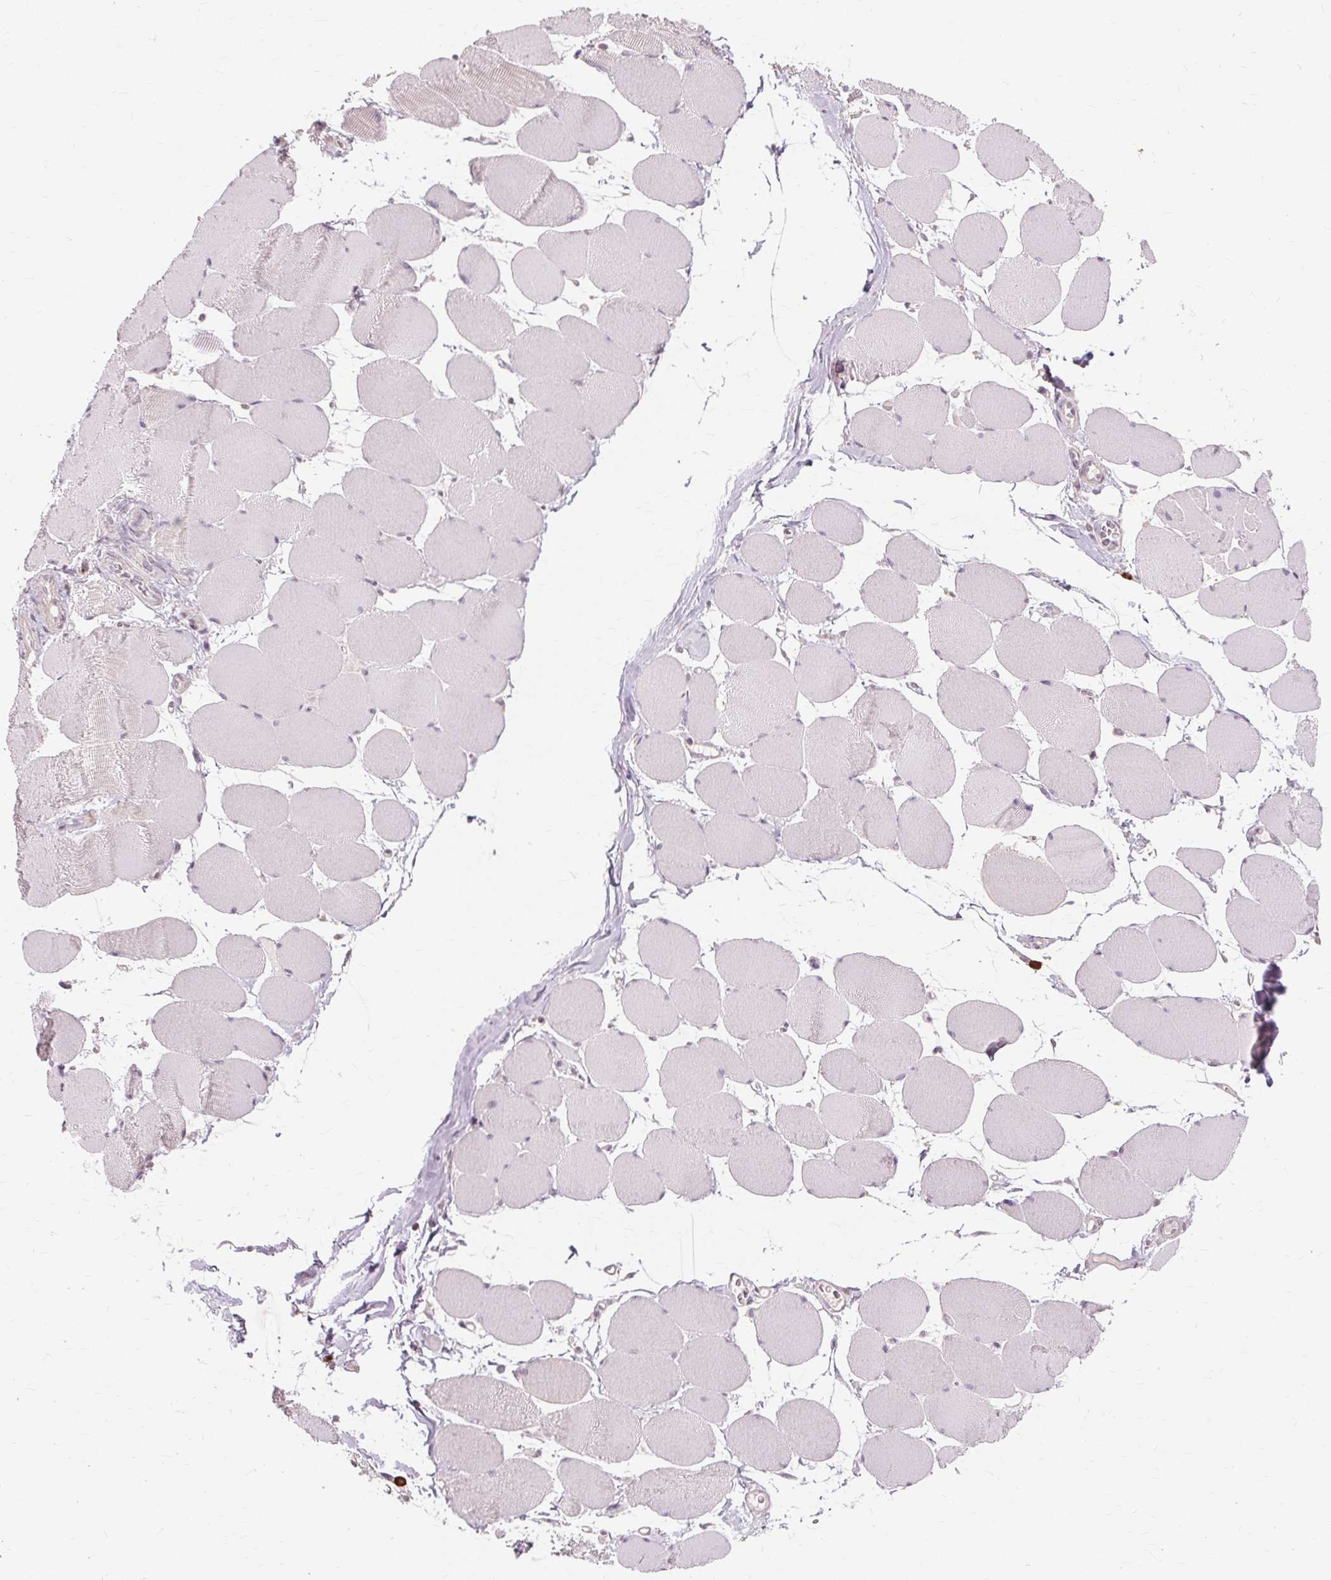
{"staining": {"intensity": "negative", "quantity": "none", "location": "none"}, "tissue": "skeletal muscle", "cell_type": "Myocytes", "image_type": "normal", "snomed": [{"axis": "morphology", "description": "Normal tissue, NOS"}, {"axis": "topography", "description": "Skeletal muscle"}], "caption": "DAB immunohistochemical staining of normal skeletal muscle reveals no significant staining in myocytes.", "gene": "SIGLEC6", "patient": {"sex": "female", "age": 75}}